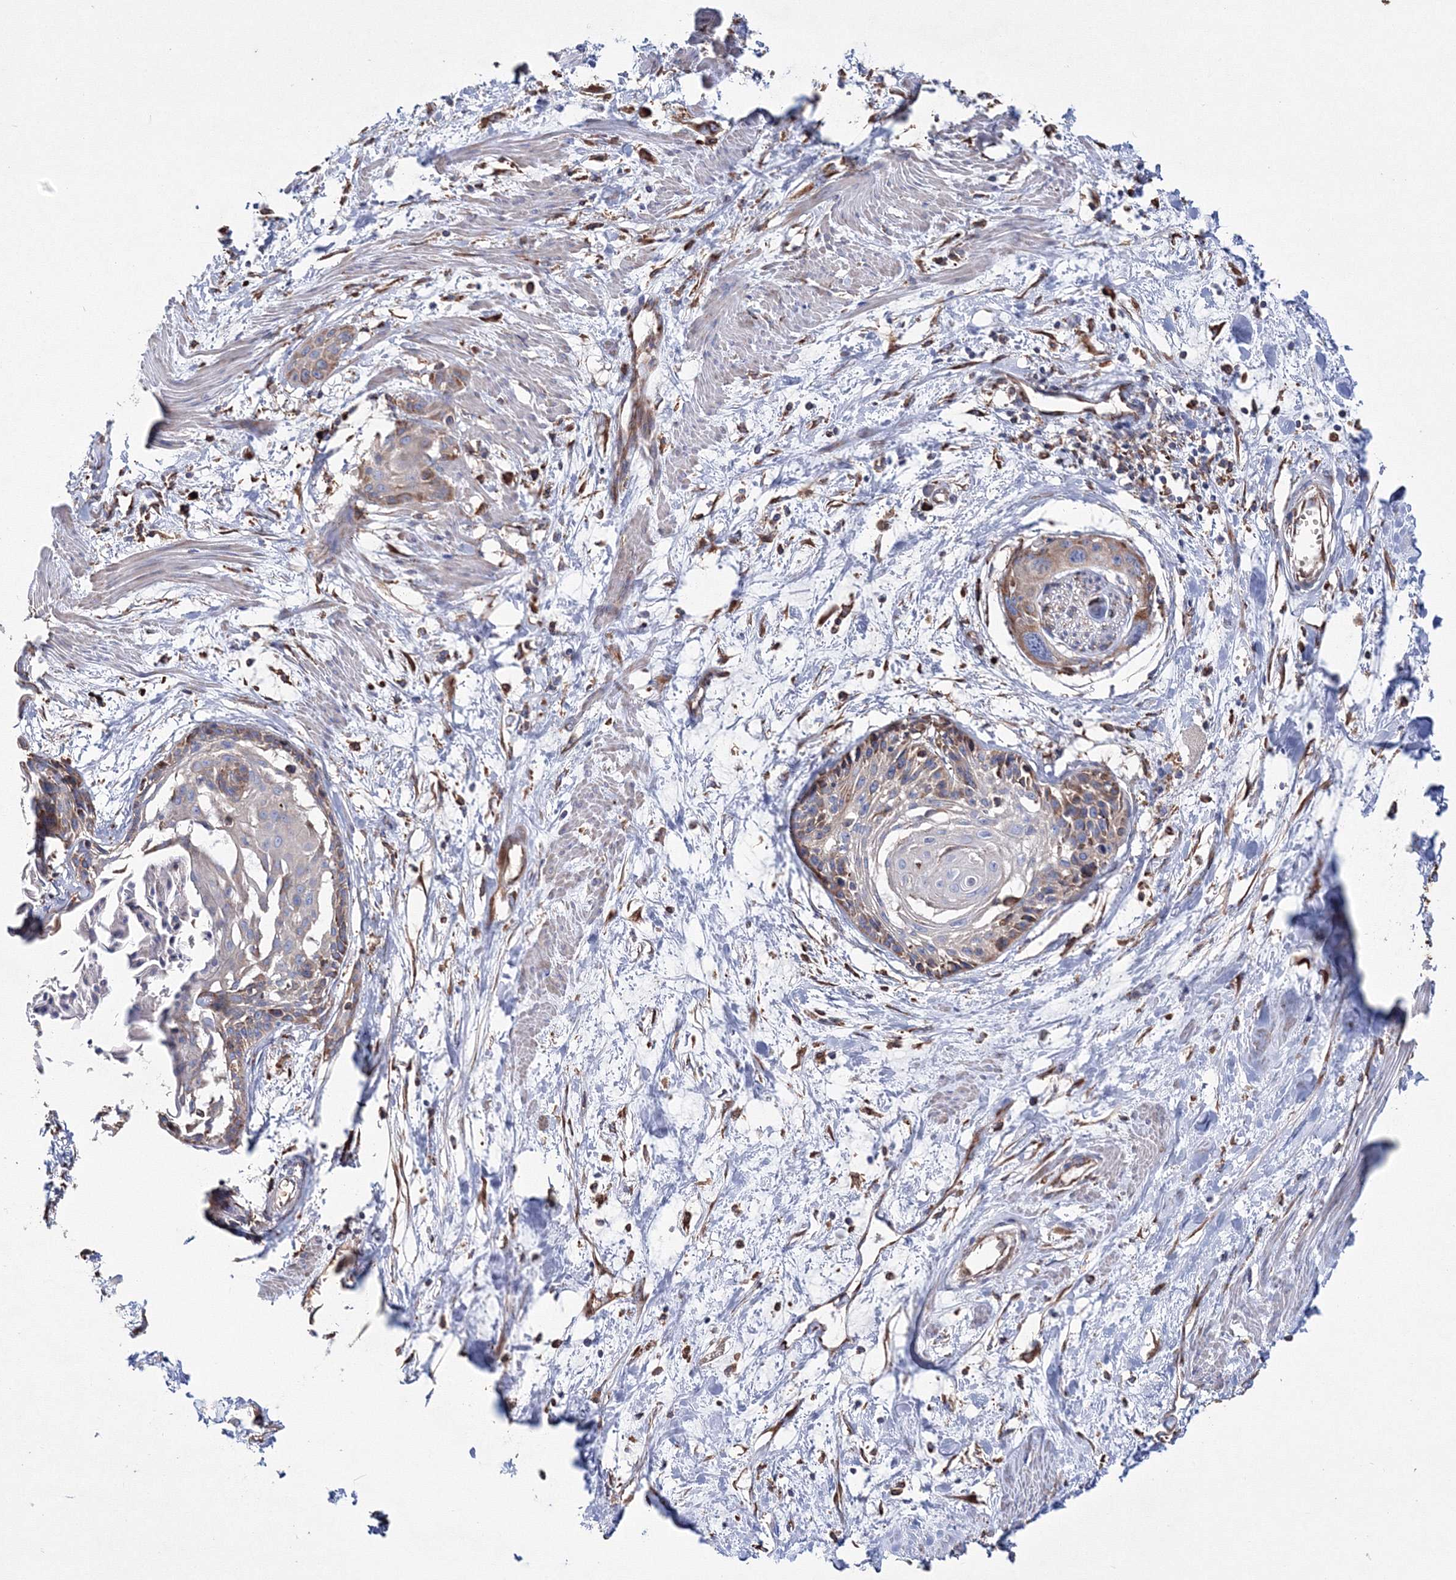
{"staining": {"intensity": "moderate", "quantity": "25%-75%", "location": "cytoplasmic/membranous"}, "tissue": "cervical cancer", "cell_type": "Tumor cells", "image_type": "cancer", "snomed": [{"axis": "morphology", "description": "Squamous cell carcinoma, NOS"}, {"axis": "topography", "description": "Cervix"}], "caption": "Immunohistochemical staining of human squamous cell carcinoma (cervical) demonstrates medium levels of moderate cytoplasmic/membranous expression in approximately 25%-75% of tumor cells.", "gene": "VPS8", "patient": {"sex": "female", "age": 57}}